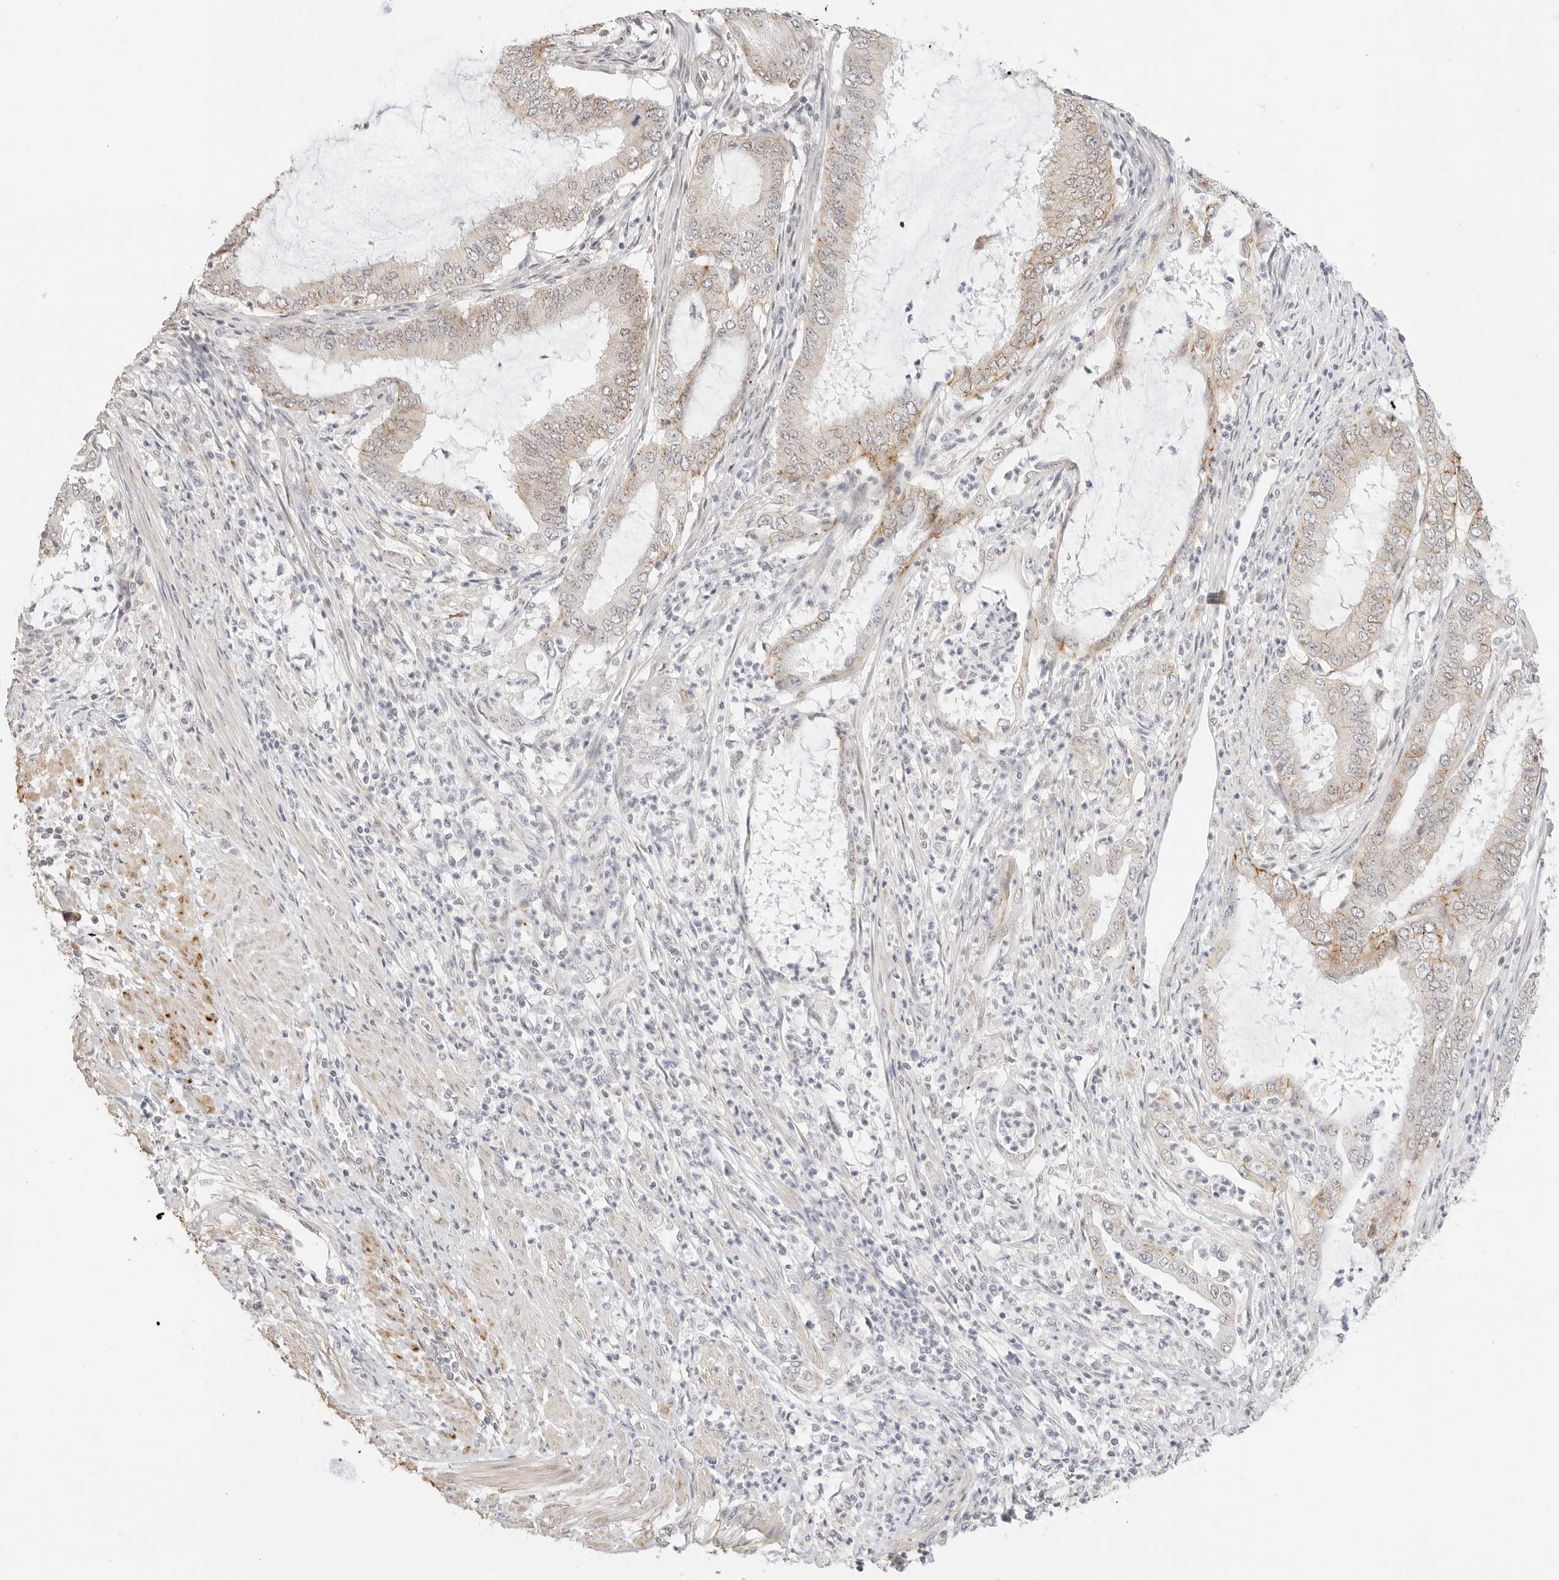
{"staining": {"intensity": "weak", "quantity": "<25%", "location": "cytoplasmic/membranous"}, "tissue": "endometrial cancer", "cell_type": "Tumor cells", "image_type": "cancer", "snomed": [{"axis": "morphology", "description": "Adenocarcinoma, NOS"}, {"axis": "topography", "description": "Endometrium"}], "caption": "Tumor cells show no significant expression in endometrial cancer (adenocarcinoma).", "gene": "PCDH19", "patient": {"sex": "female", "age": 51}}